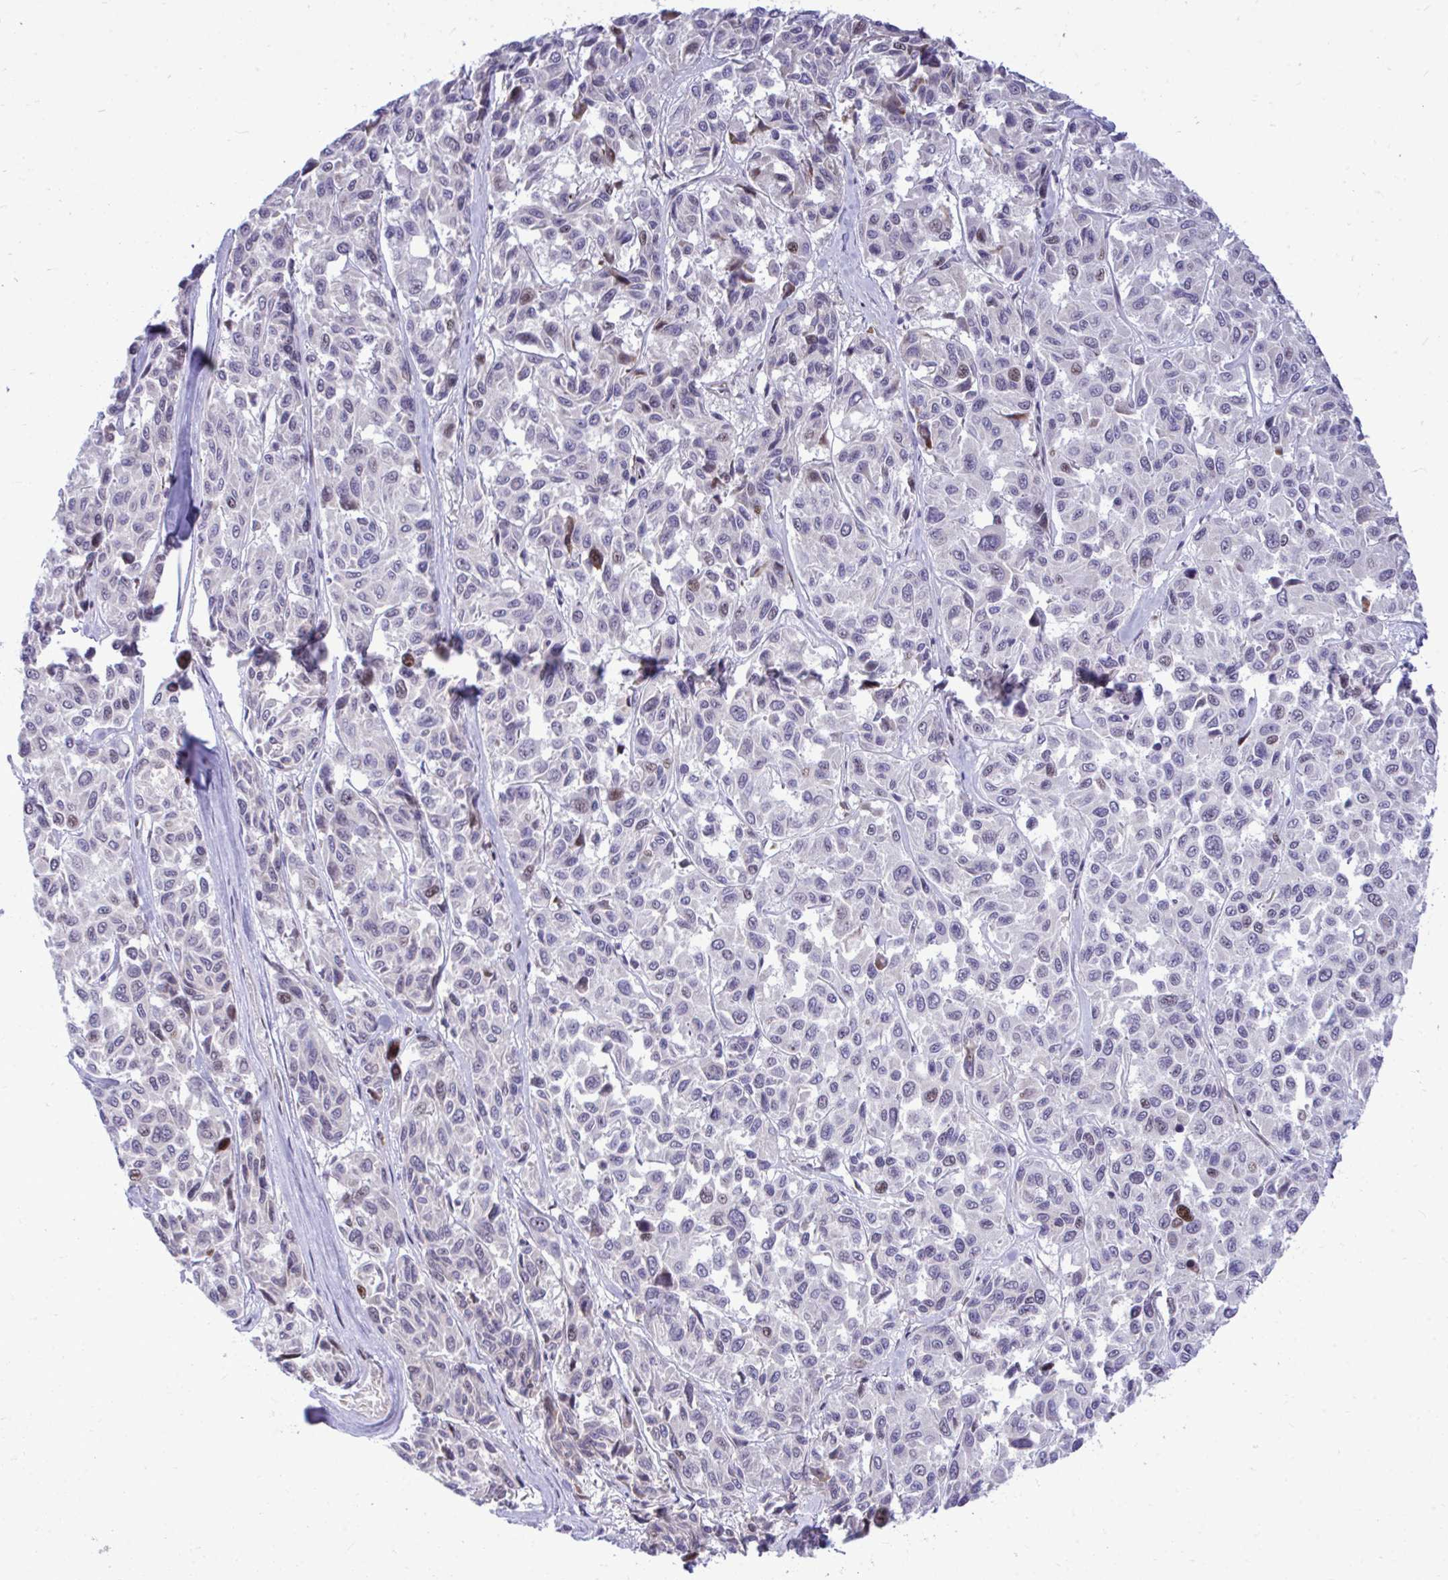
{"staining": {"intensity": "moderate", "quantity": "<25%", "location": "nuclear"}, "tissue": "melanoma", "cell_type": "Tumor cells", "image_type": "cancer", "snomed": [{"axis": "morphology", "description": "Malignant melanoma, NOS"}, {"axis": "topography", "description": "Skin"}], "caption": "Melanoma stained for a protein displays moderate nuclear positivity in tumor cells. (DAB IHC with brightfield microscopy, high magnification).", "gene": "C14orf39", "patient": {"sex": "female", "age": 66}}